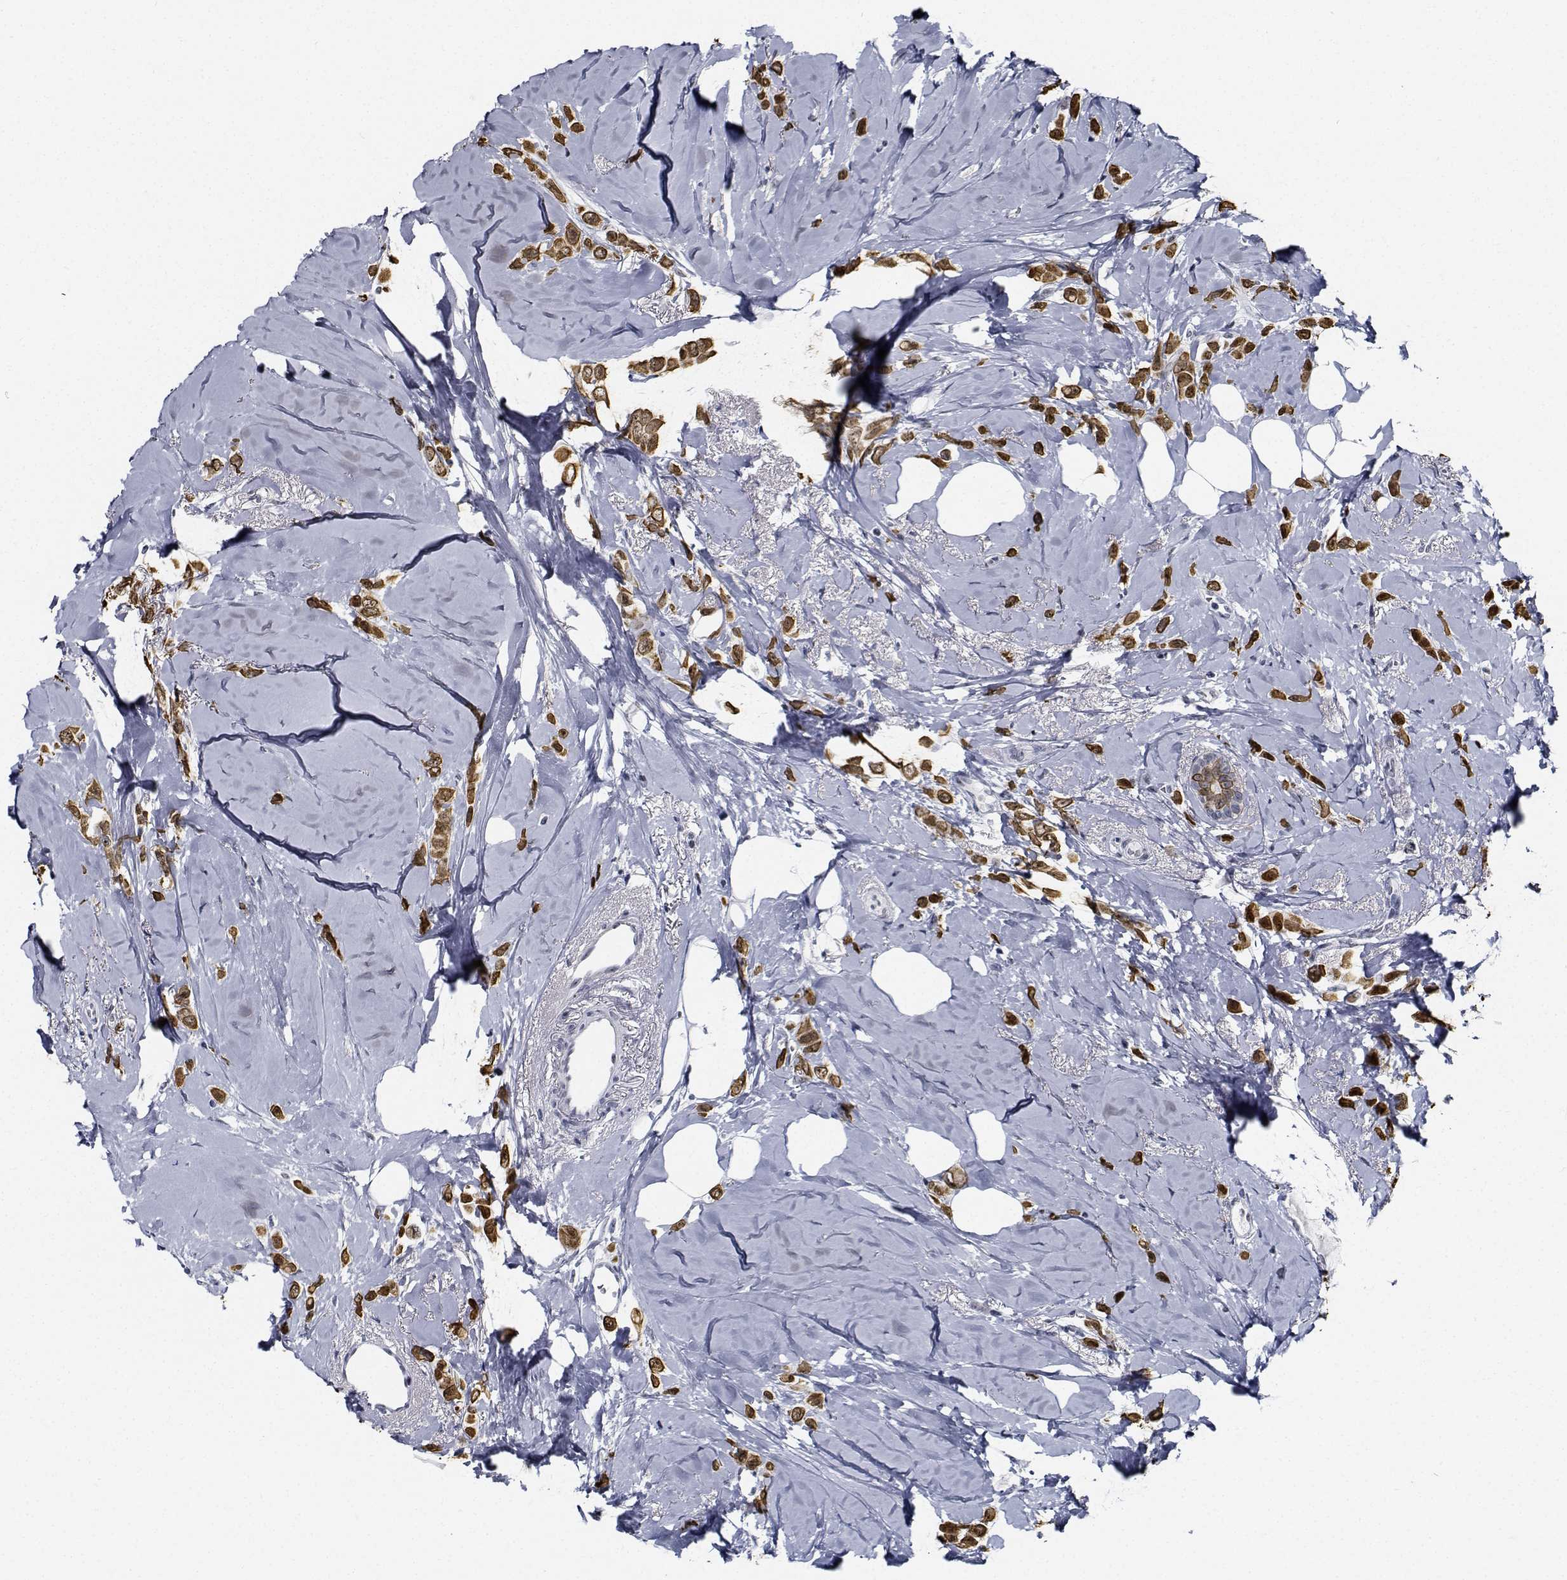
{"staining": {"intensity": "moderate", "quantity": ">75%", "location": "nuclear"}, "tissue": "breast cancer", "cell_type": "Tumor cells", "image_type": "cancer", "snomed": [{"axis": "morphology", "description": "Lobular carcinoma"}, {"axis": "topography", "description": "Breast"}], "caption": "About >75% of tumor cells in human breast cancer (lobular carcinoma) exhibit moderate nuclear protein expression as visualized by brown immunohistochemical staining.", "gene": "NVL", "patient": {"sex": "female", "age": 66}}